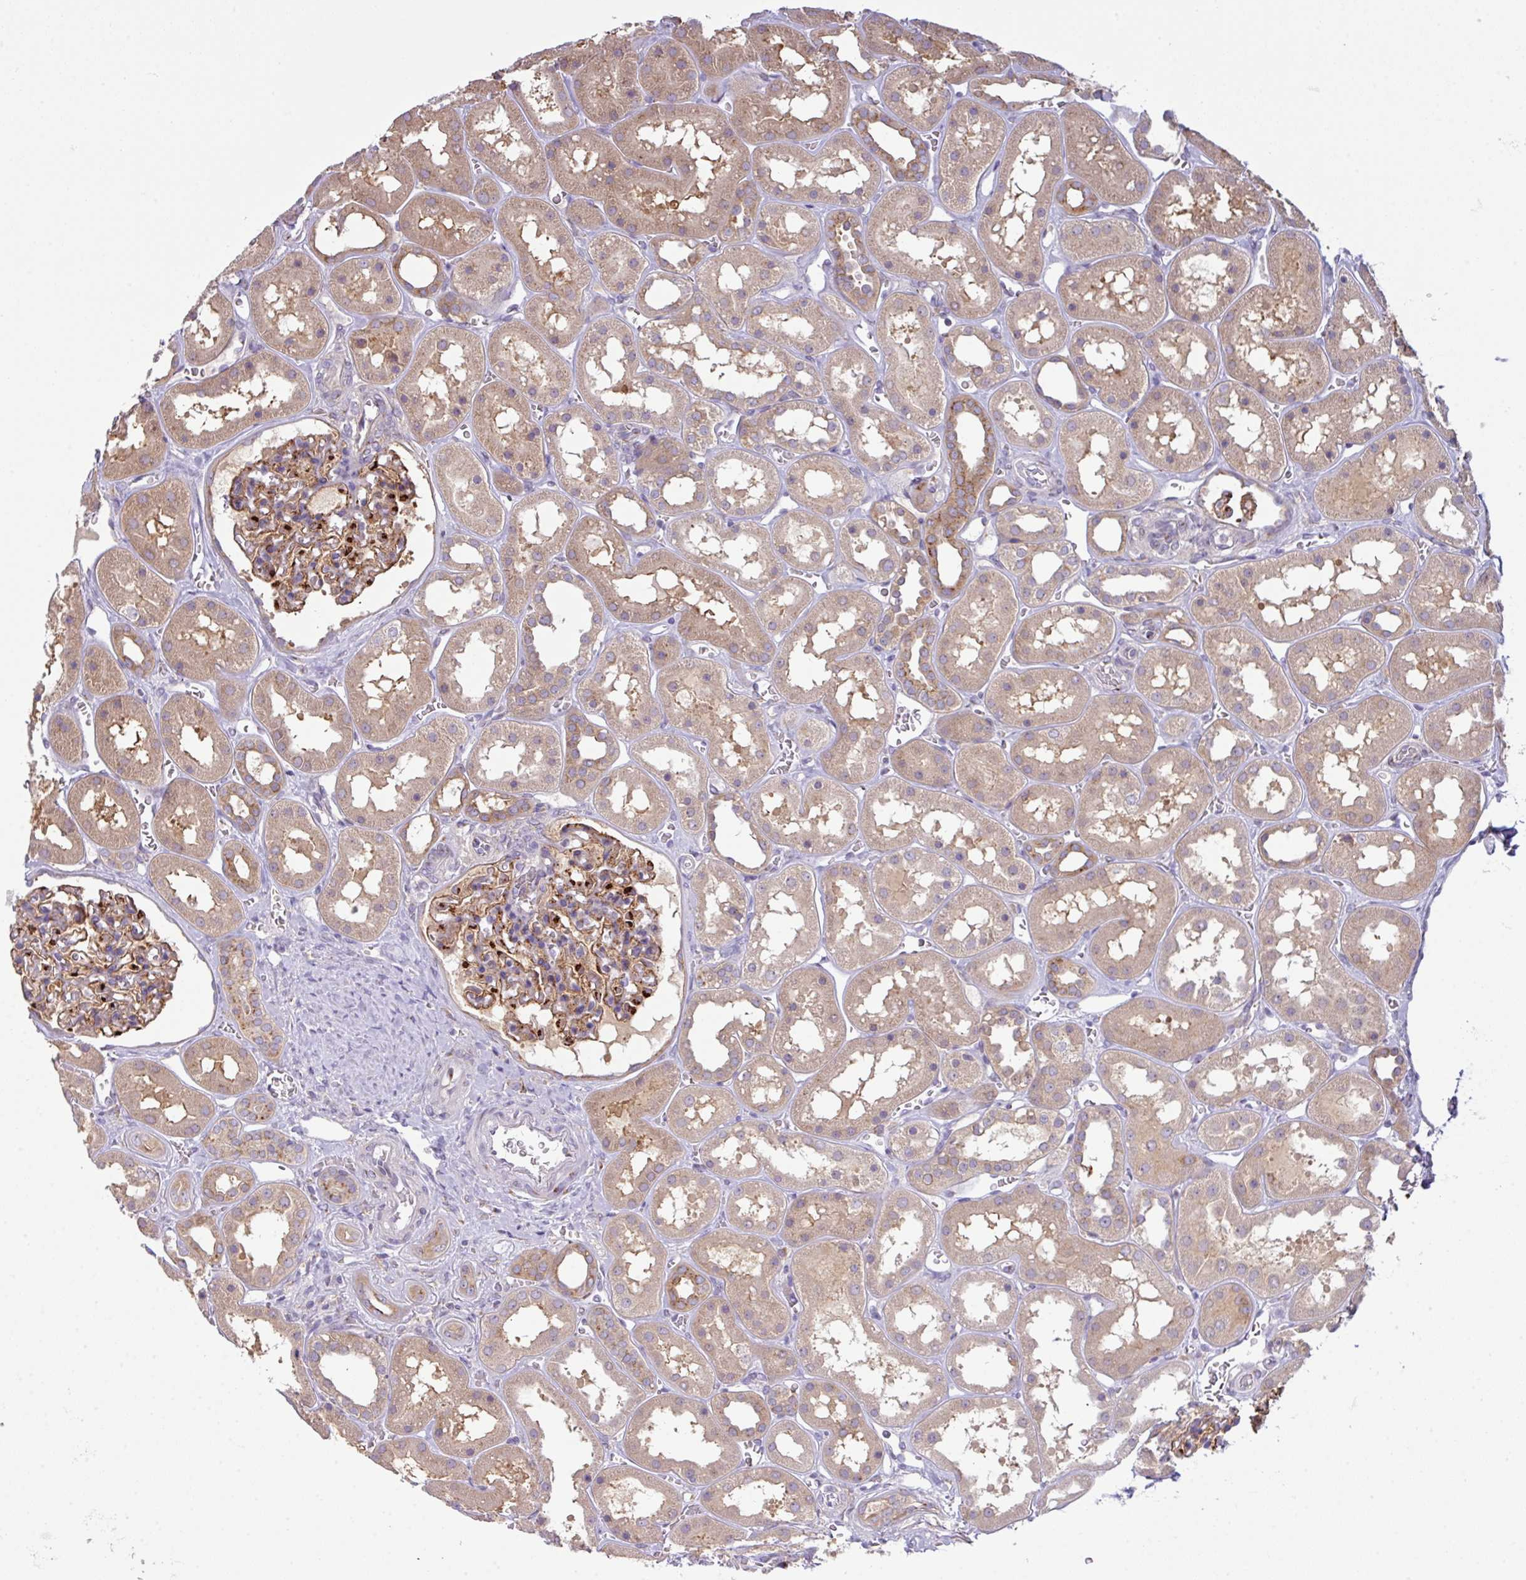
{"staining": {"intensity": "moderate", "quantity": ">75%", "location": "cytoplasmic/membranous"}, "tissue": "kidney", "cell_type": "Cells in glomeruli", "image_type": "normal", "snomed": [{"axis": "morphology", "description": "Normal tissue, NOS"}, {"axis": "topography", "description": "Kidney"}], "caption": "Kidney stained with immunohistochemistry shows moderate cytoplasmic/membranous staining in about >75% of cells in glomeruli.", "gene": "VTI1A", "patient": {"sex": "female", "age": 41}}